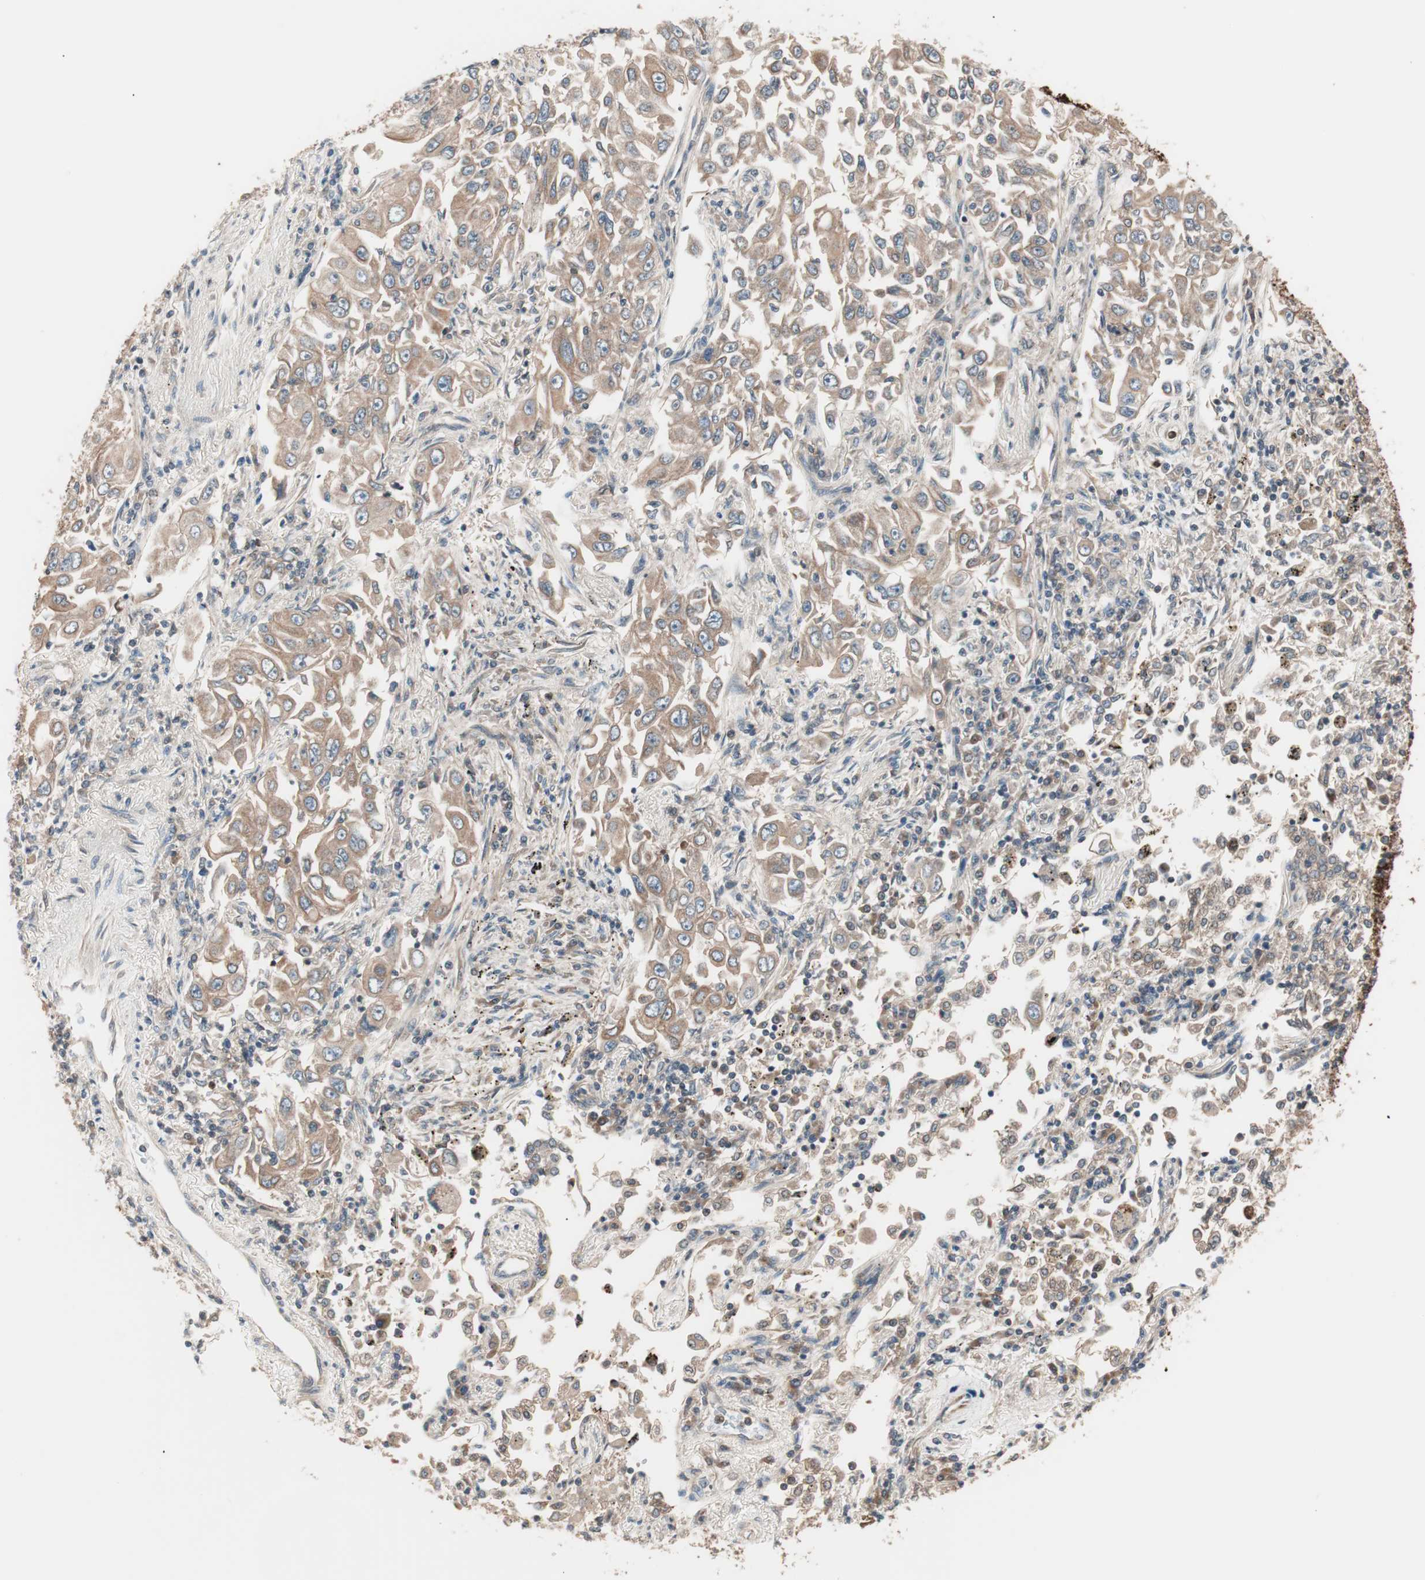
{"staining": {"intensity": "moderate", "quantity": ">75%", "location": "cytoplasmic/membranous"}, "tissue": "lung cancer", "cell_type": "Tumor cells", "image_type": "cancer", "snomed": [{"axis": "morphology", "description": "Adenocarcinoma, NOS"}, {"axis": "topography", "description": "Lung"}], "caption": "High-magnification brightfield microscopy of lung cancer (adenocarcinoma) stained with DAB (brown) and counterstained with hematoxylin (blue). tumor cells exhibit moderate cytoplasmic/membranous staining is appreciated in about>75% of cells.", "gene": "TSG101", "patient": {"sex": "male", "age": 84}}